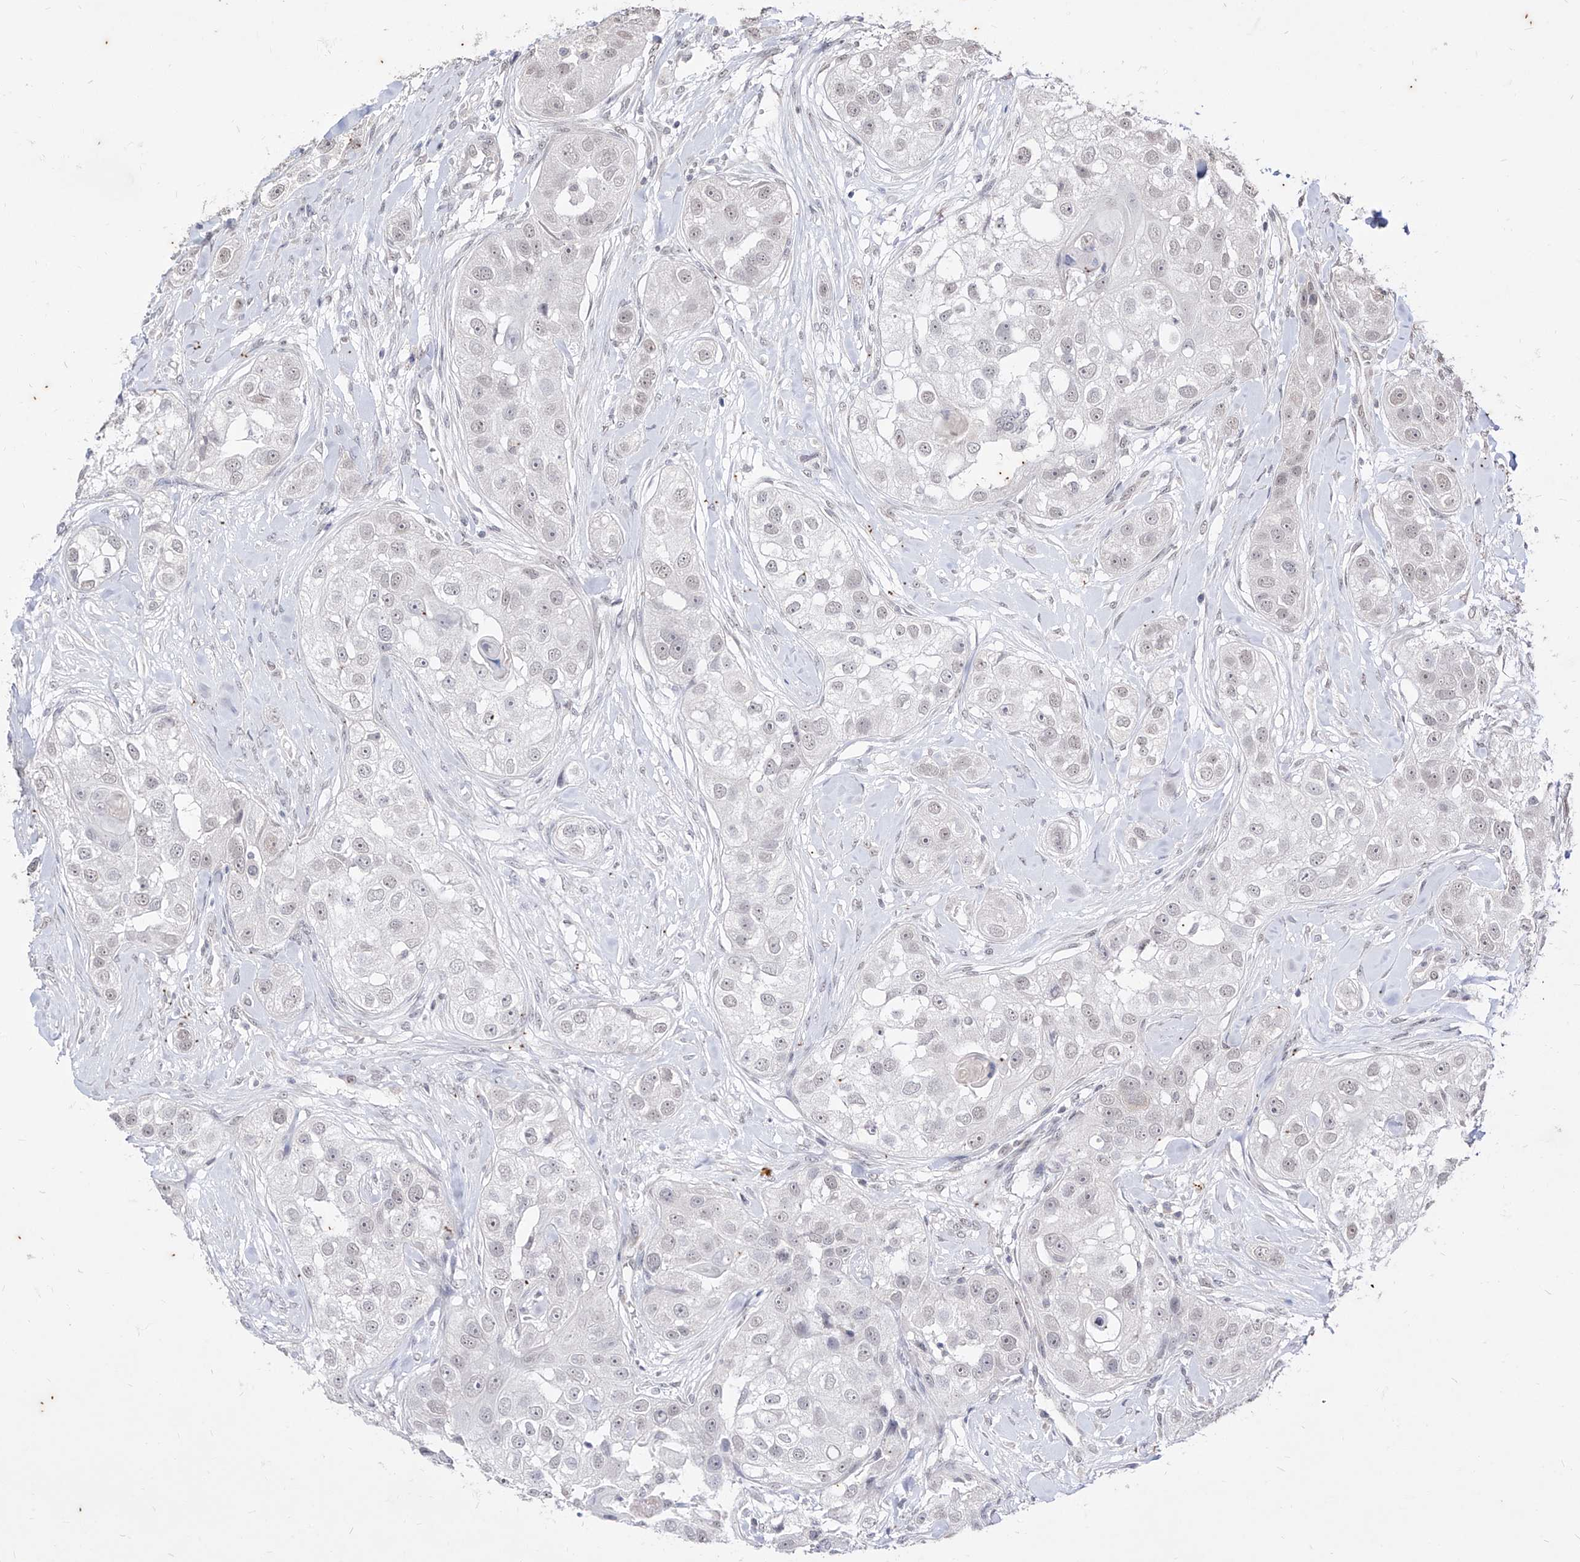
{"staining": {"intensity": "negative", "quantity": "none", "location": "none"}, "tissue": "head and neck cancer", "cell_type": "Tumor cells", "image_type": "cancer", "snomed": [{"axis": "morphology", "description": "Normal tissue, NOS"}, {"axis": "morphology", "description": "Squamous cell carcinoma, NOS"}, {"axis": "topography", "description": "Skeletal muscle"}, {"axis": "topography", "description": "Head-Neck"}], "caption": "There is no significant staining in tumor cells of head and neck cancer (squamous cell carcinoma). (Stains: DAB (3,3'-diaminobenzidine) immunohistochemistry with hematoxylin counter stain, Microscopy: brightfield microscopy at high magnification).", "gene": "PHF20L1", "patient": {"sex": "male", "age": 51}}